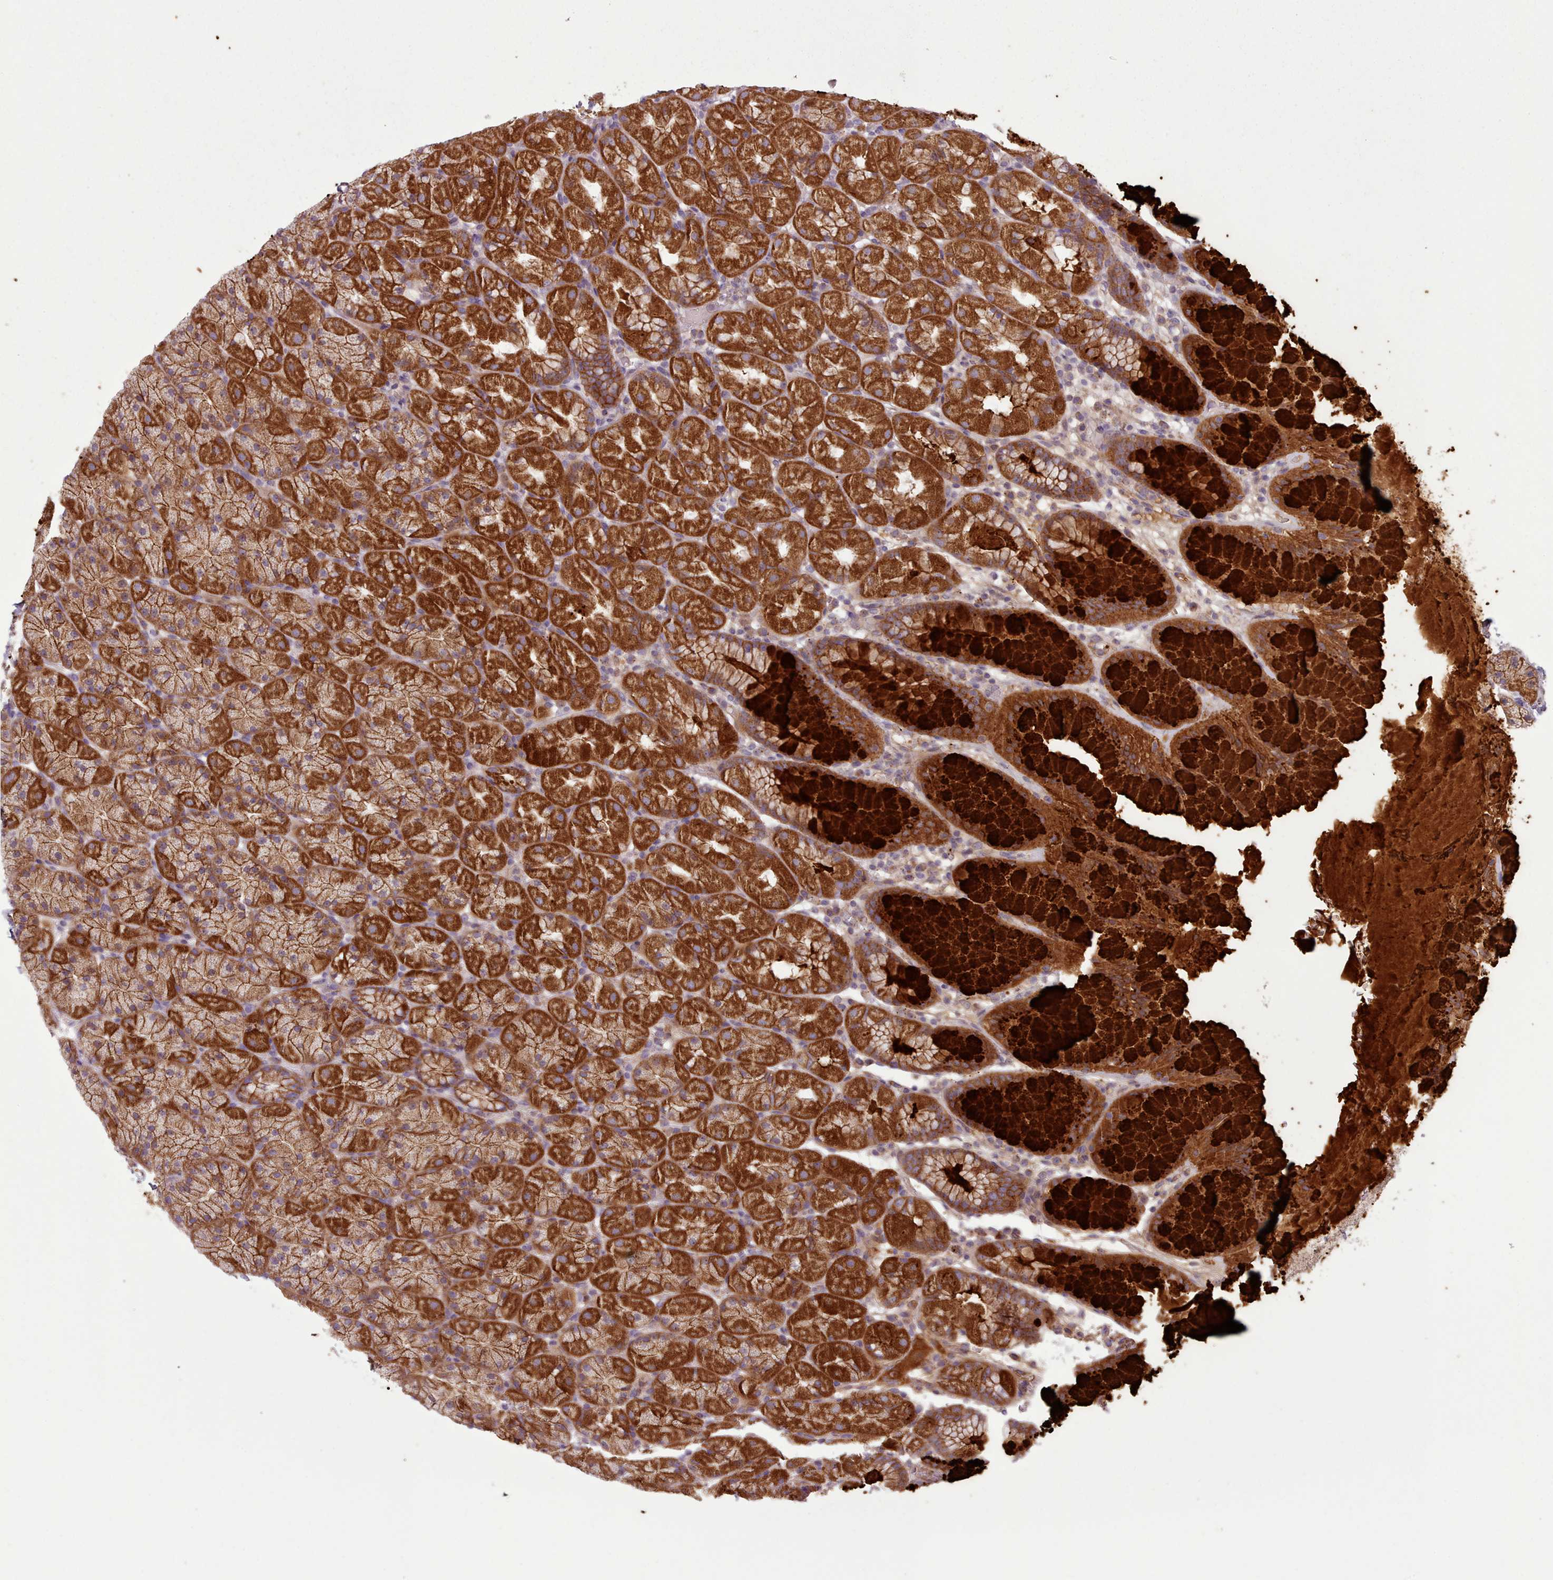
{"staining": {"intensity": "strong", "quantity": ">75%", "location": "cytoplasmic/membranous"}, "tissue": "stomach", "cell_type": "Glandular cells", "image_type": "normal", "snomed": [{"axis": "morphology", "description": "Normal tissue, NOS"}, {"axis": "topography", "description": "Stomach, upper"}, {"axis": "topography", "description": "Stomach, lower"}], "caption": "This is an image of immunohistochemistry (IHC) staining of unremarkable stomach, which shows strong staining in the cytoplasmic/membranous of glandular cells.", "gene": "NT5DC2", "patient": {"sex": "male", "age": 67}}